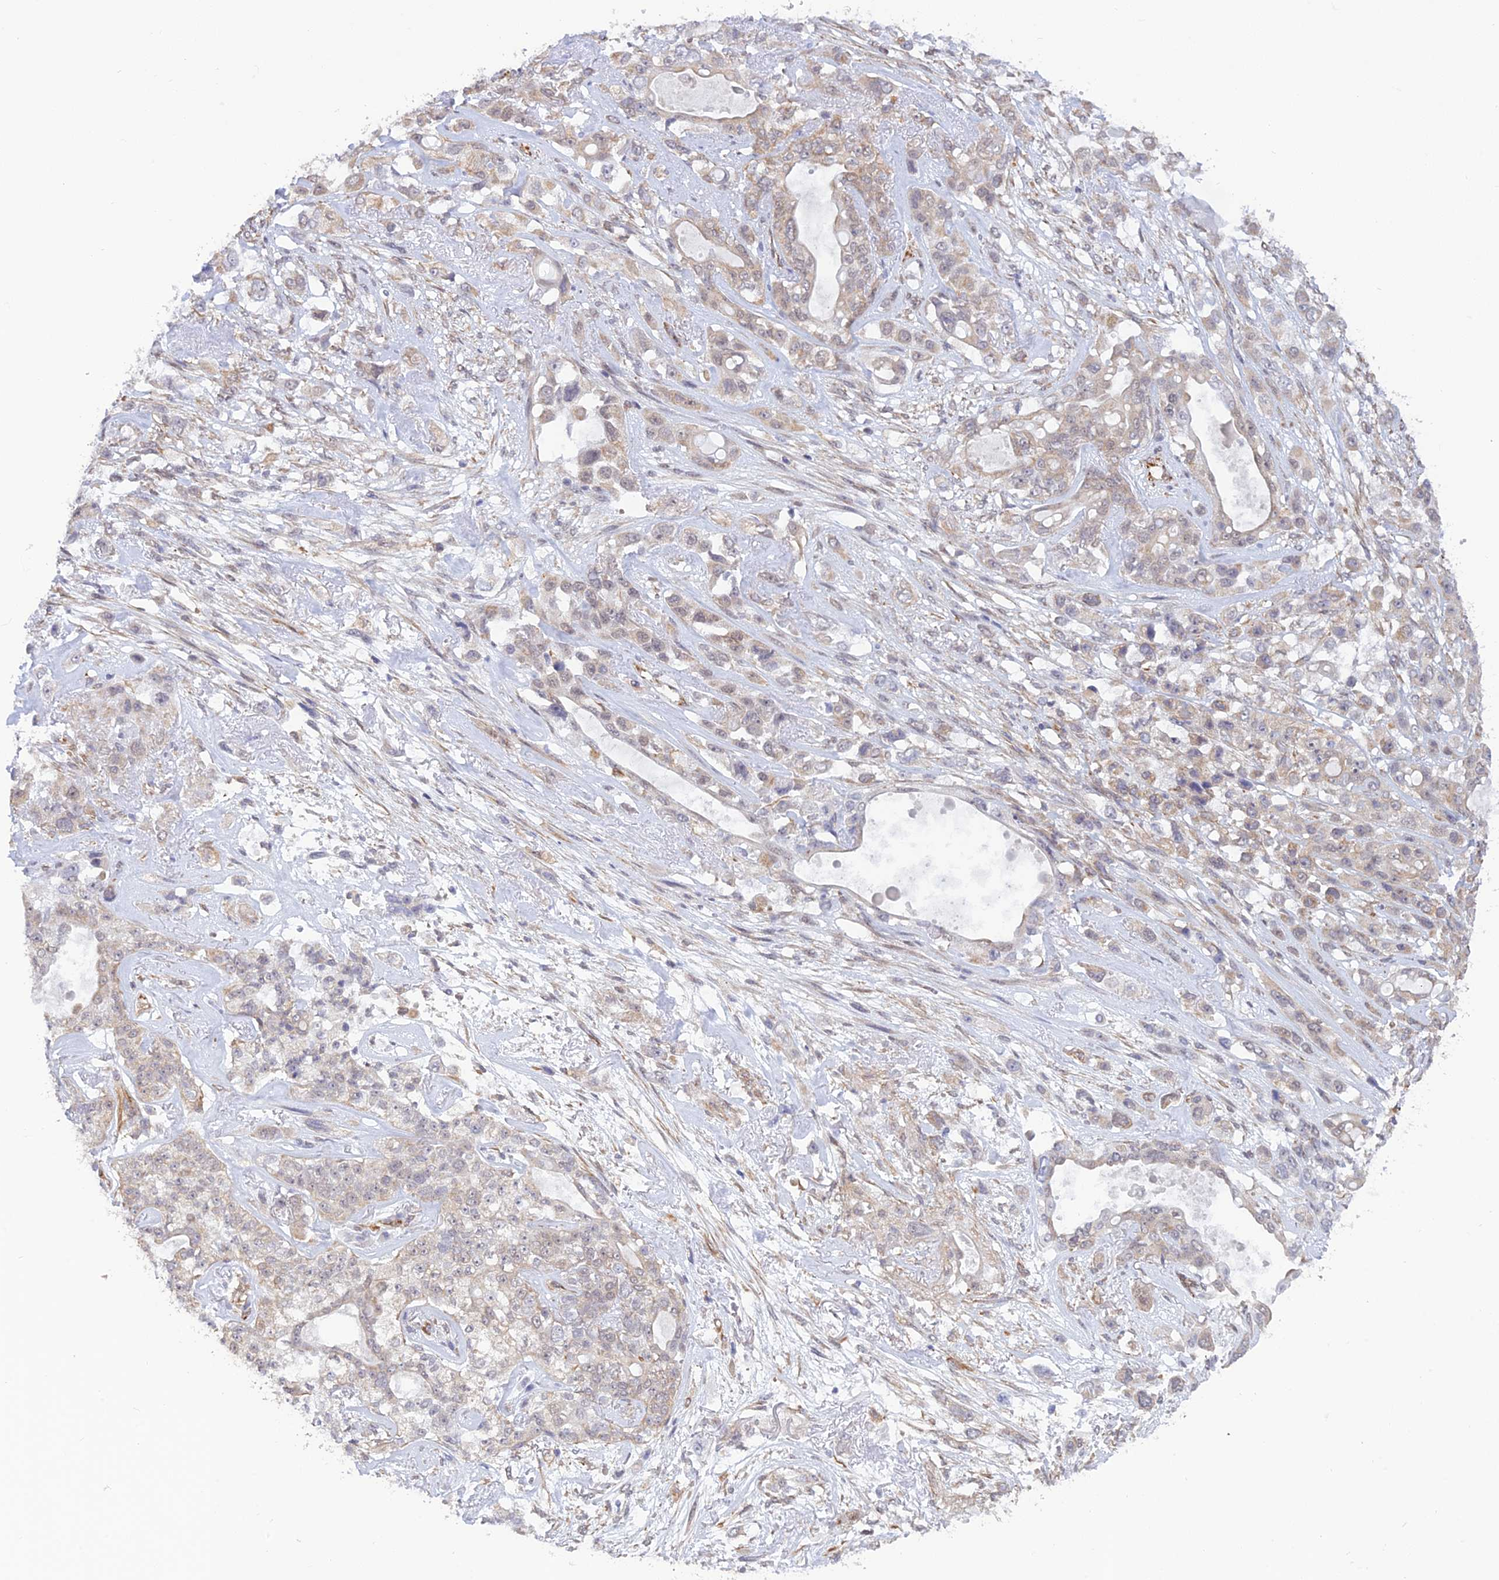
{"staining": {"intensity": "weak", "quantity": "<25%", "location": "cytoplasmic/membranous,nuclear"}, "tissue": "lung cancer", "cell_type": "Tumor cells", "image_type": "cancer", "snomed": [{"axis": "morphology", "description": "Squamous cell carcinoma, NOS"}, {"axis": "topography", "description": "Lung"}], "caption": "Lung squamous cell carcinoma was stained to show a protein in brown. There is no significant staining in tumor cells.", "gene": "PAGR1", "patient": {"sex": "female", "age": 70}}